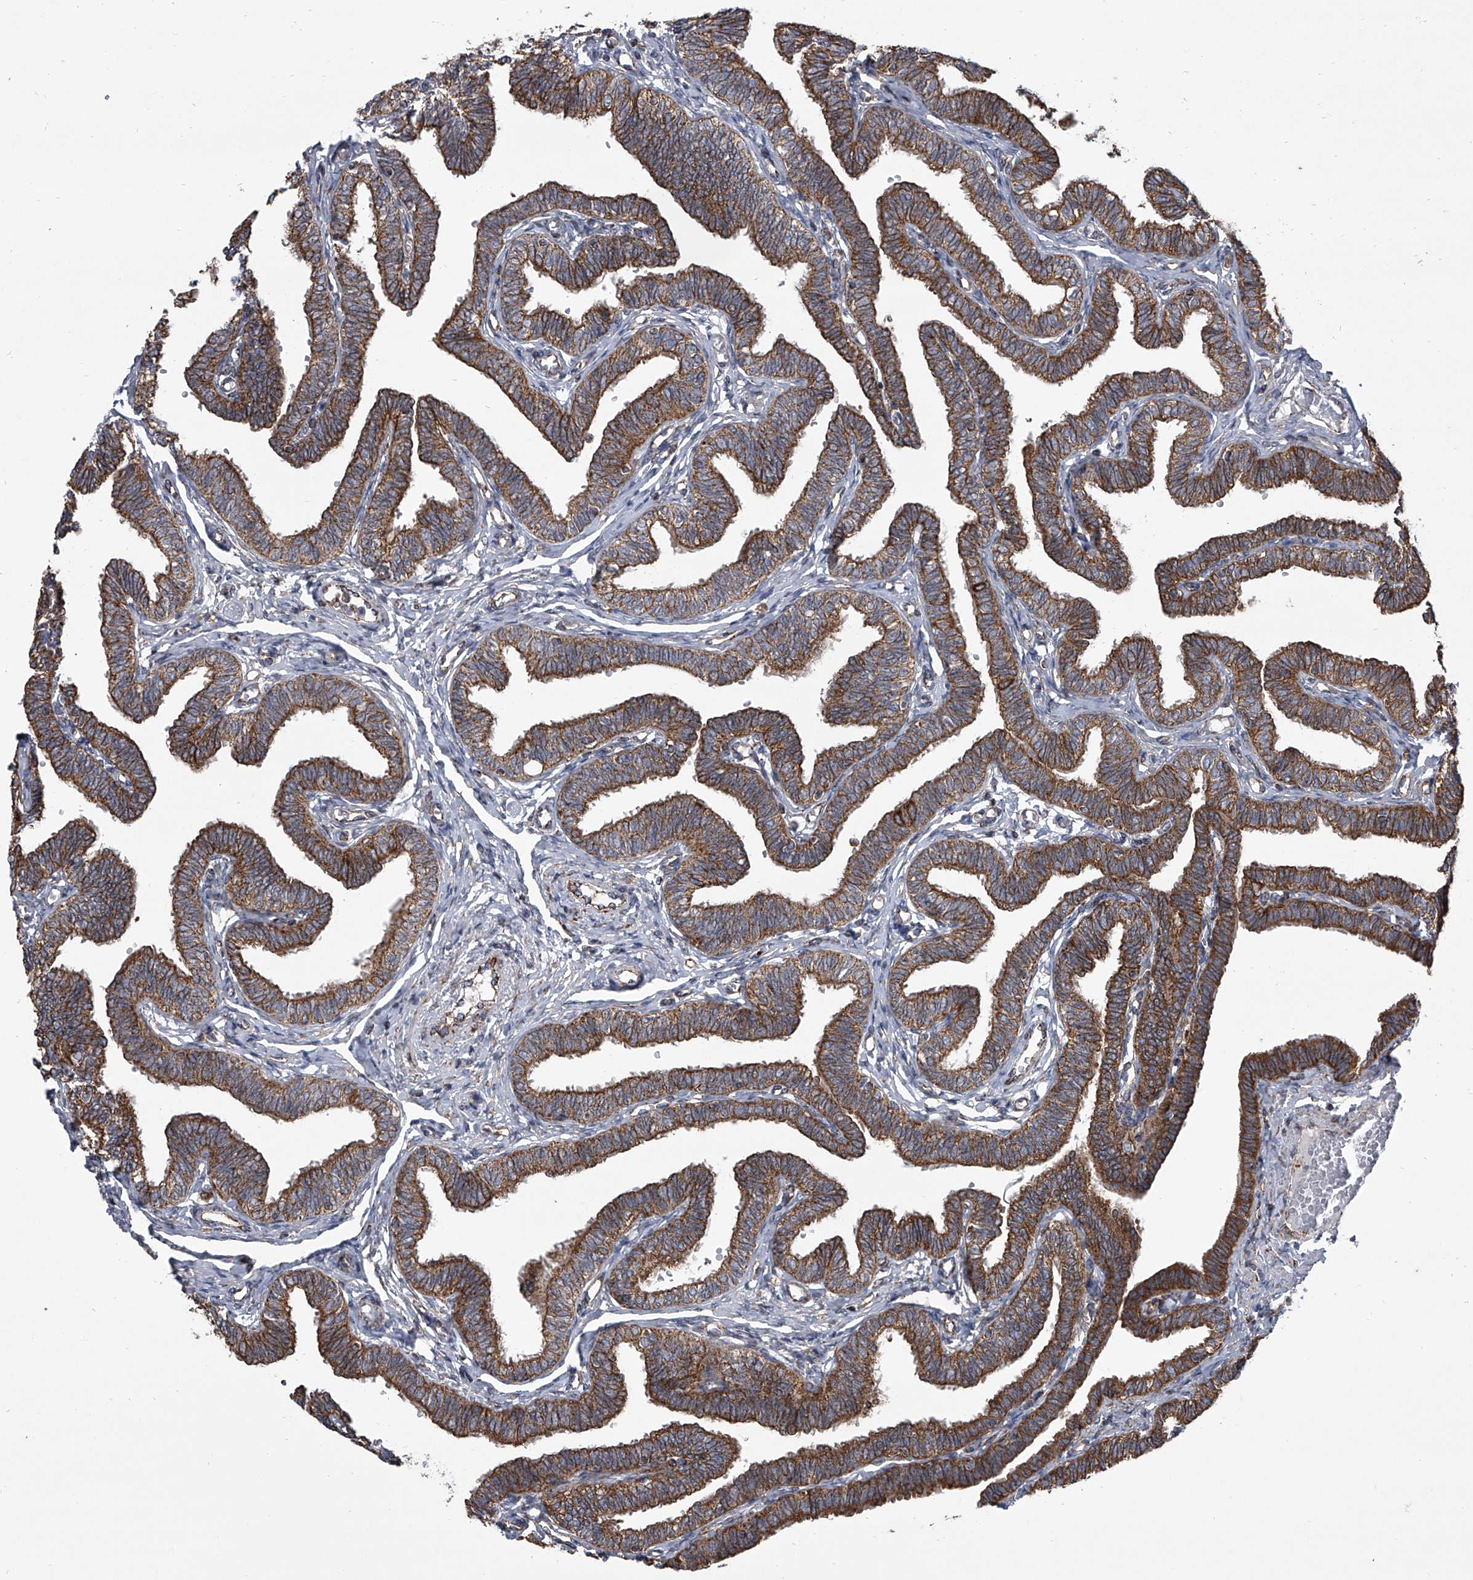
{"staining": {"intensity": "strong", "quantity": ">75%", "location": "cytoplasmic/membranous"}, "tissue": "fallopian tube", "cell_type": "Glandular cells", "image_type": "normal", "snomed": [{"axis": "morphology", "description": "Normal tissue, NOS"}, {"axis": "topography", "description": "Fallopian tube"}, {"axis": "topography", "description": "Ovary"}], "caption": "Glandular cells display high levels of strong cytoplasmic/membranous positivity in about >75% of cells in normal fallopian tube.", "gene": "ZC3H15", "patient": {"sex": "female", "age": 23}}